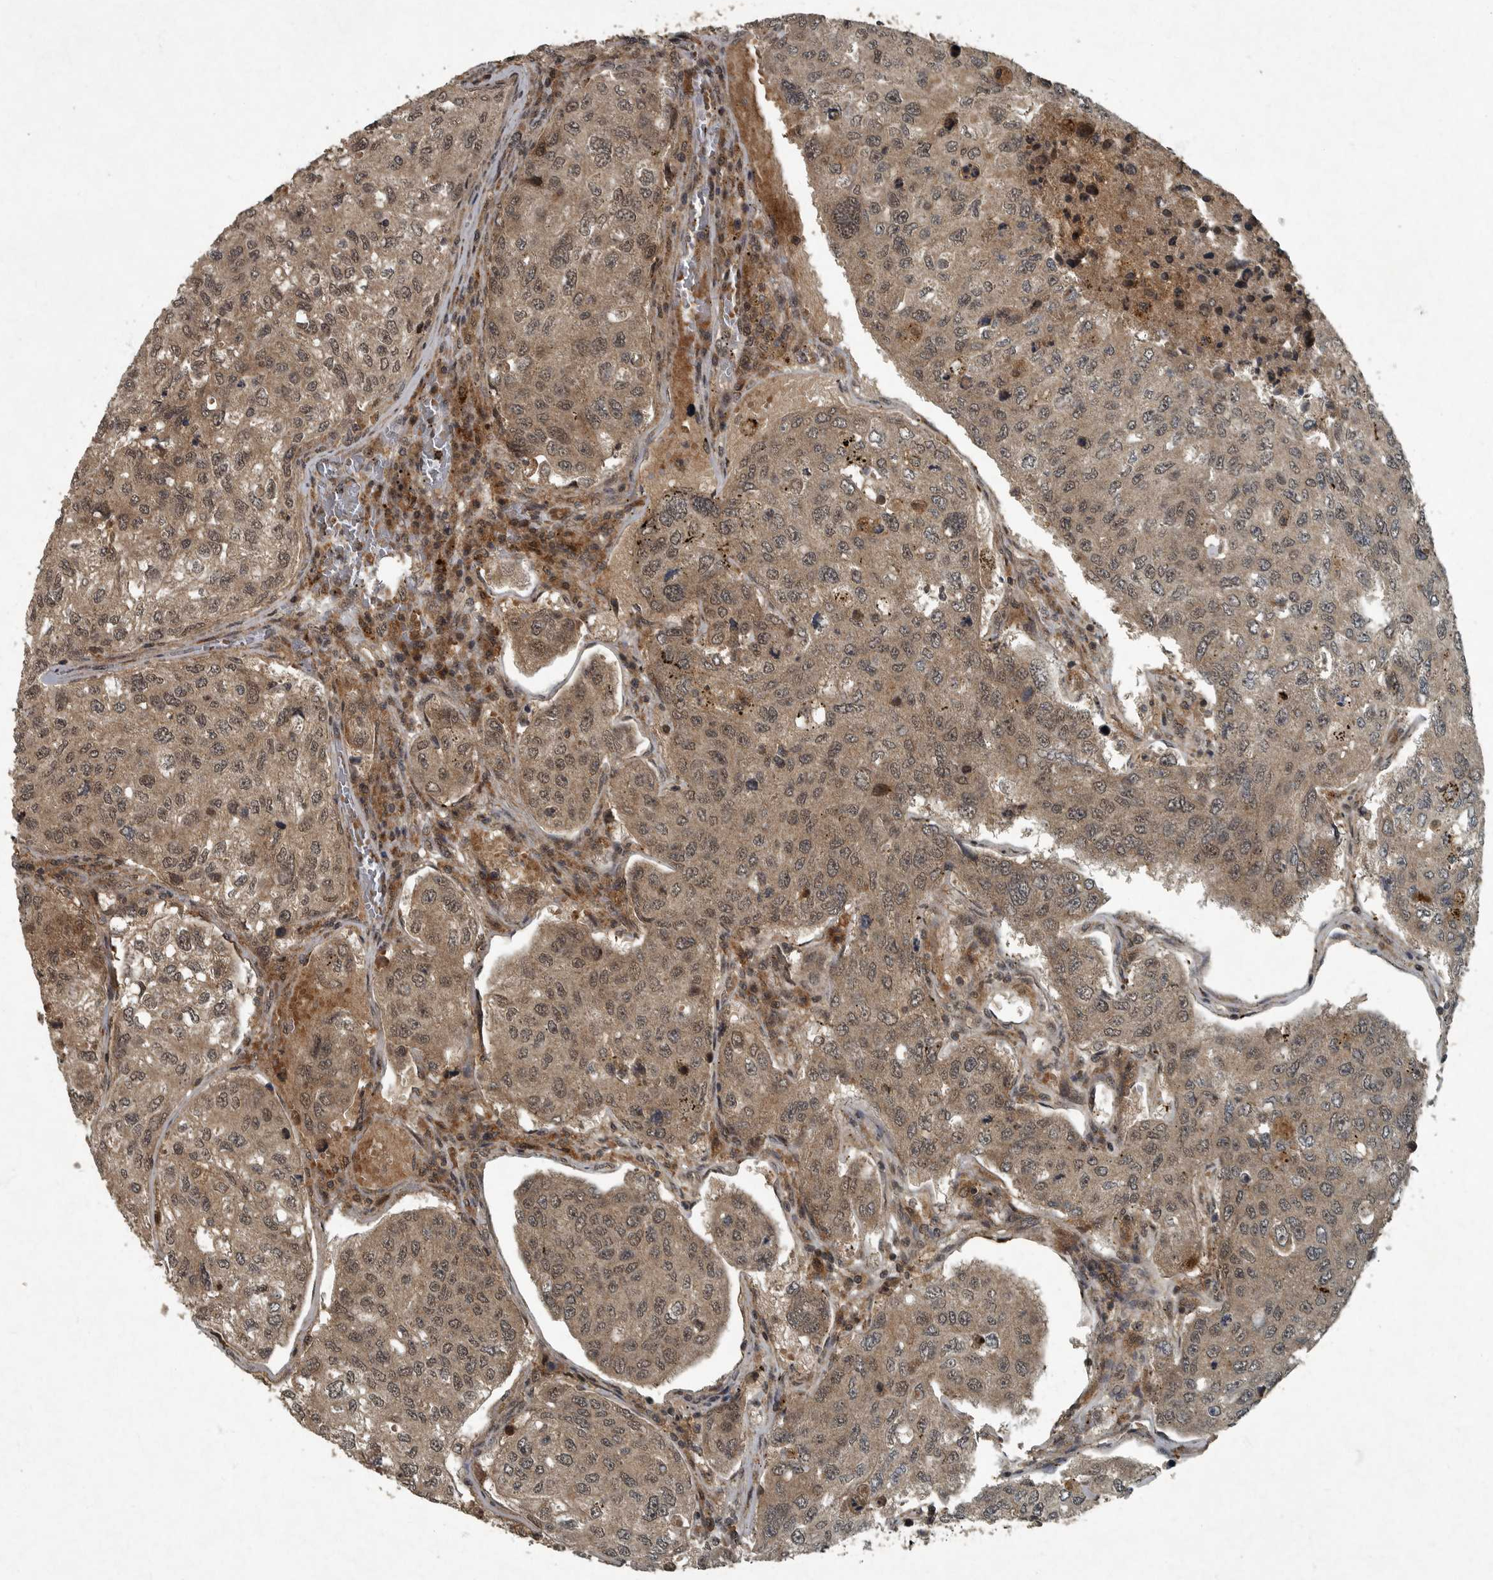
{"staining": {"intensity": "weak", "quantity": ">75%", "location": "cytoplasmic/membranous,nuclear"}, "tissue": "urothelial cancer", "cell_type": "Tumor cells", "image_type": "cancer", "snomed": [{"axis": "morphology", "description": "Urothelial carcinoma, High grade"}, {"axis": "topography", "description": "Lymph node"}, {"axis": "topography", "description": "Urinary bladder"}], "caption": "This is a micrograph of immunohistochemistry staining of urothelial cancer, which shows weak expression in the cytoplasmic/membranous and nuclear of tumor cells.", "gene": "FOXO1", "patient": {"sex": "male", "age": 51}}